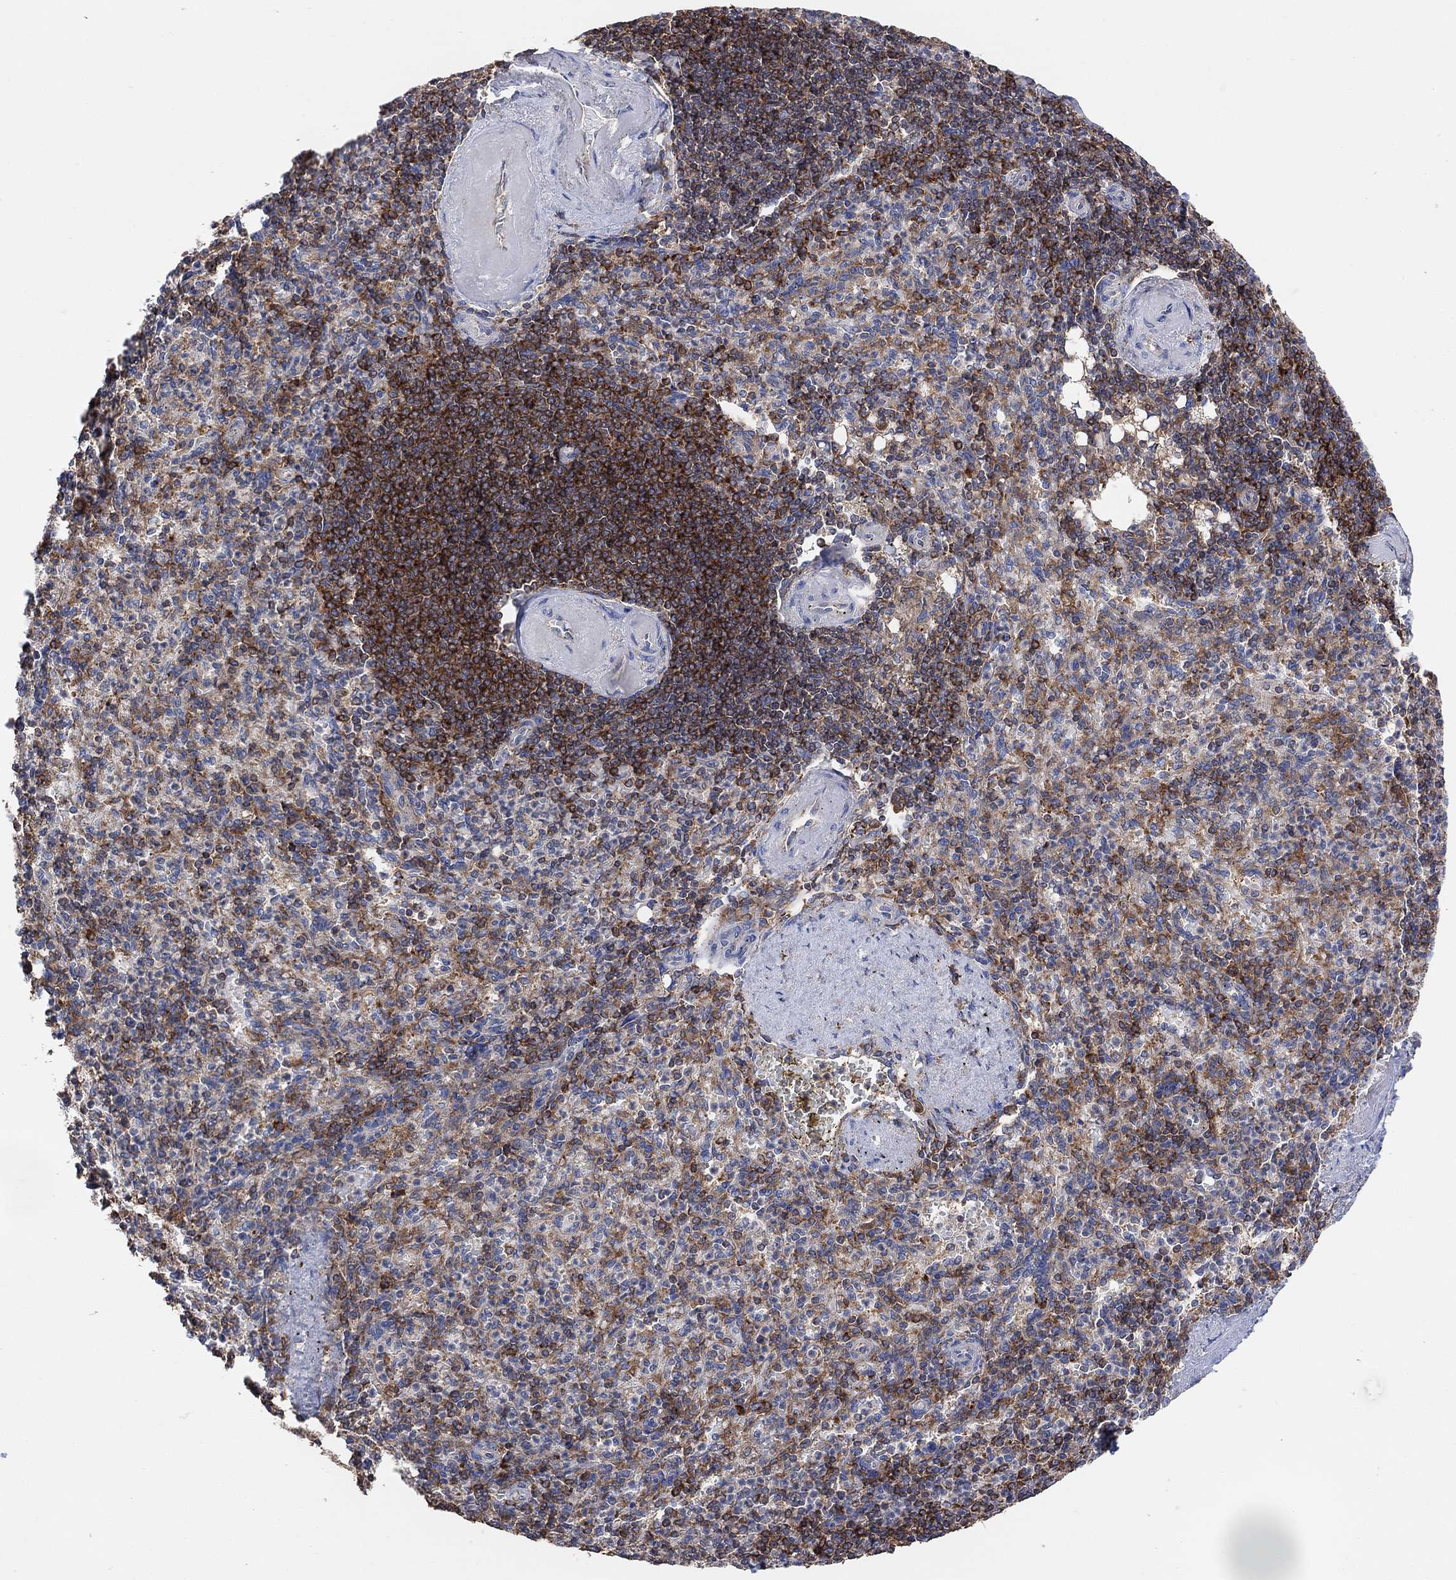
{"staining": {"intensity": "moderate", "quantity": ">75%", "location": "cytoplasmic/membranous"}, "tissue": "spleen", "cell_type": "Cells in red pulp", "image_type": "normal", "snomed": [{"axis": "morphology", "description": "Normal tissue, NOS"}, {"axis": "topography", "description": "Spleen"}], "caption": "Protein staining exhibits moderate cytoplasmic/membranous staining in about >75% of cells in red pulp in normal spleen.", "gene": "BLOC1S3", "patient": {"sex": "female", "age": 74}}